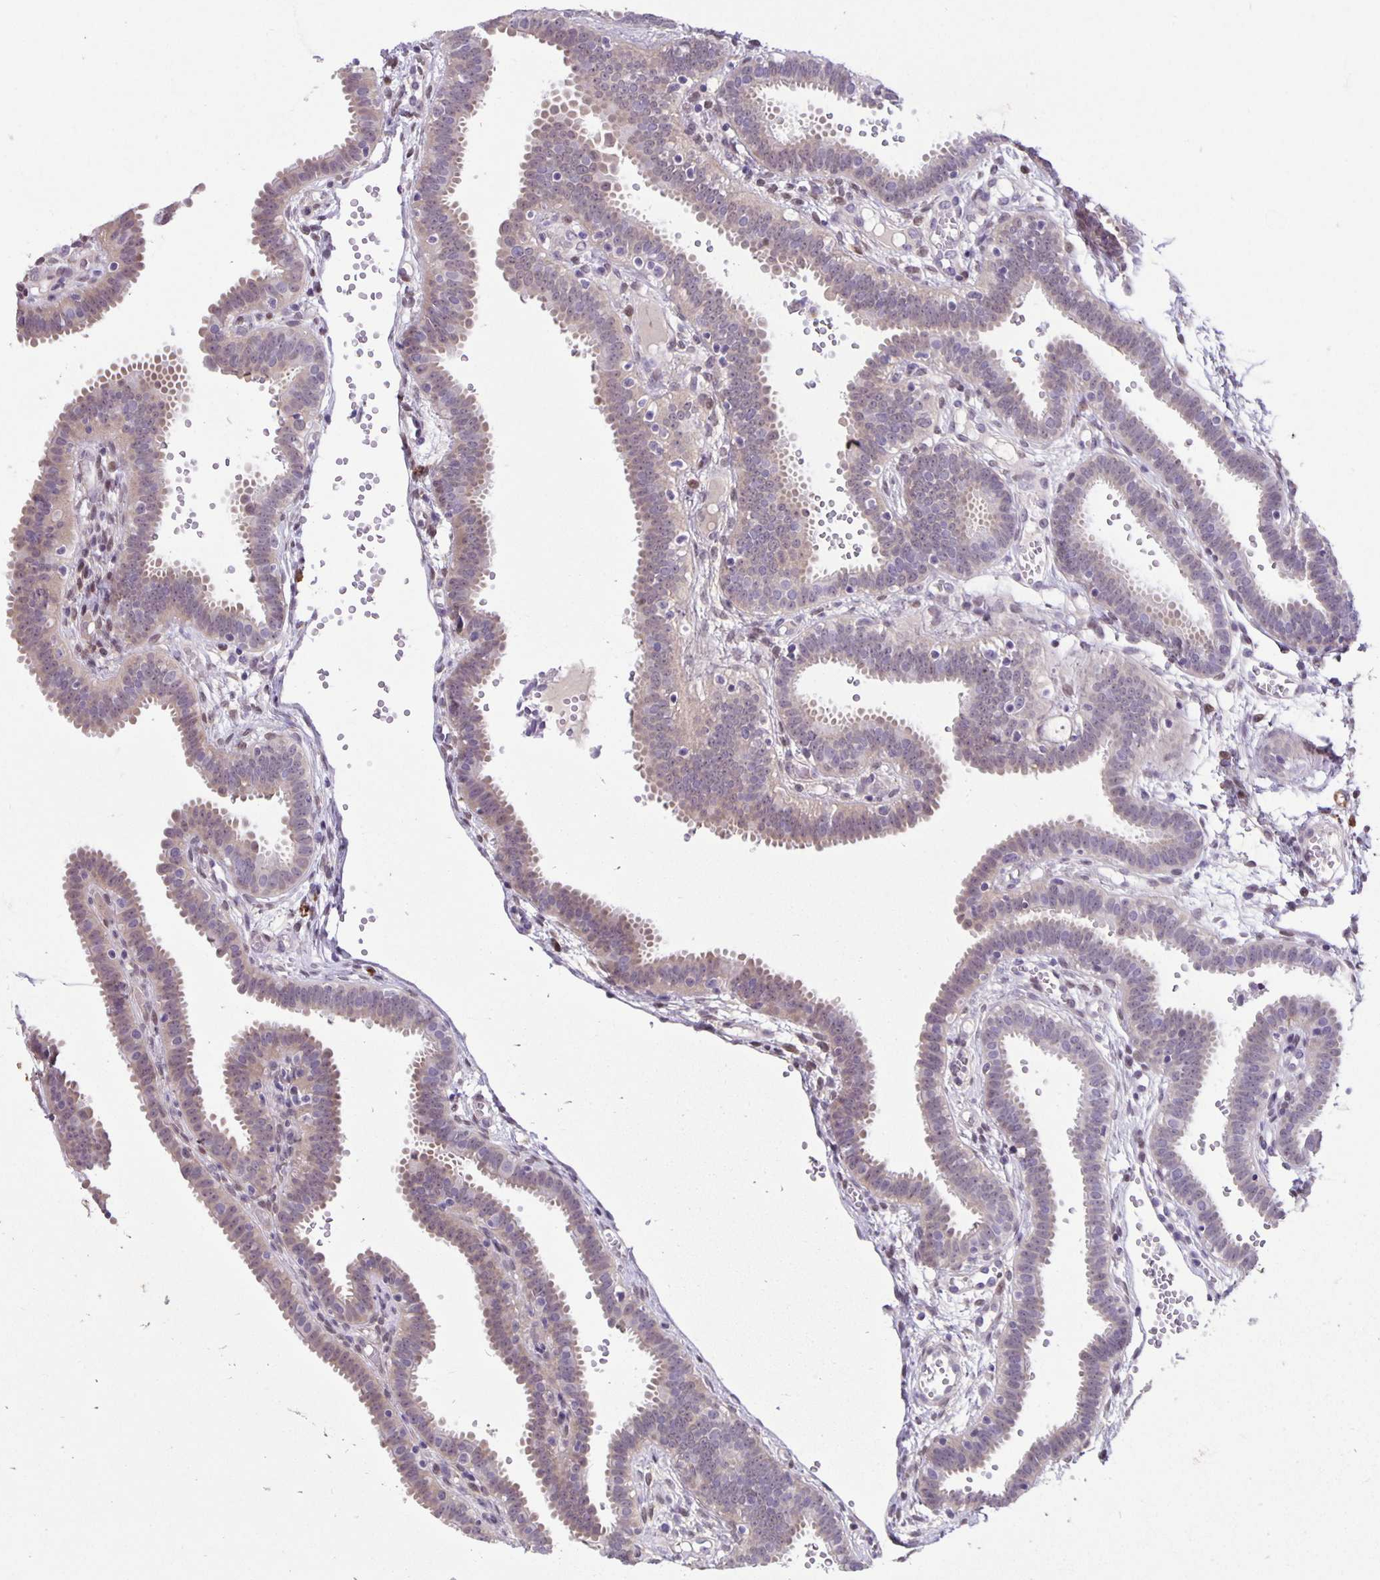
{"staining": {"intensity": "weak", "quantity": "25%-75%", "location": "cytoplasmic/membranous"}, "tissue": "fallopian tube", "cell_type": "Glandular cells", "image_type": "normal", "snomed": [{"axis": "morphology", "description": "Normal tissue, NOS"}, {"axis": "topography", "description": "Fallopian tube"}], "caption": "Immunohistochemical staining of normal fallopian tube demonstrates 25%-75% levels of weak cytoplasmic/membranous protein staining in about 25%-75% of glandular cells. (DAB IHC with brightfield microscopy, high magnification).", "gene": "TAX1BP3", "patient": {"sex": "female", "age": 37}}